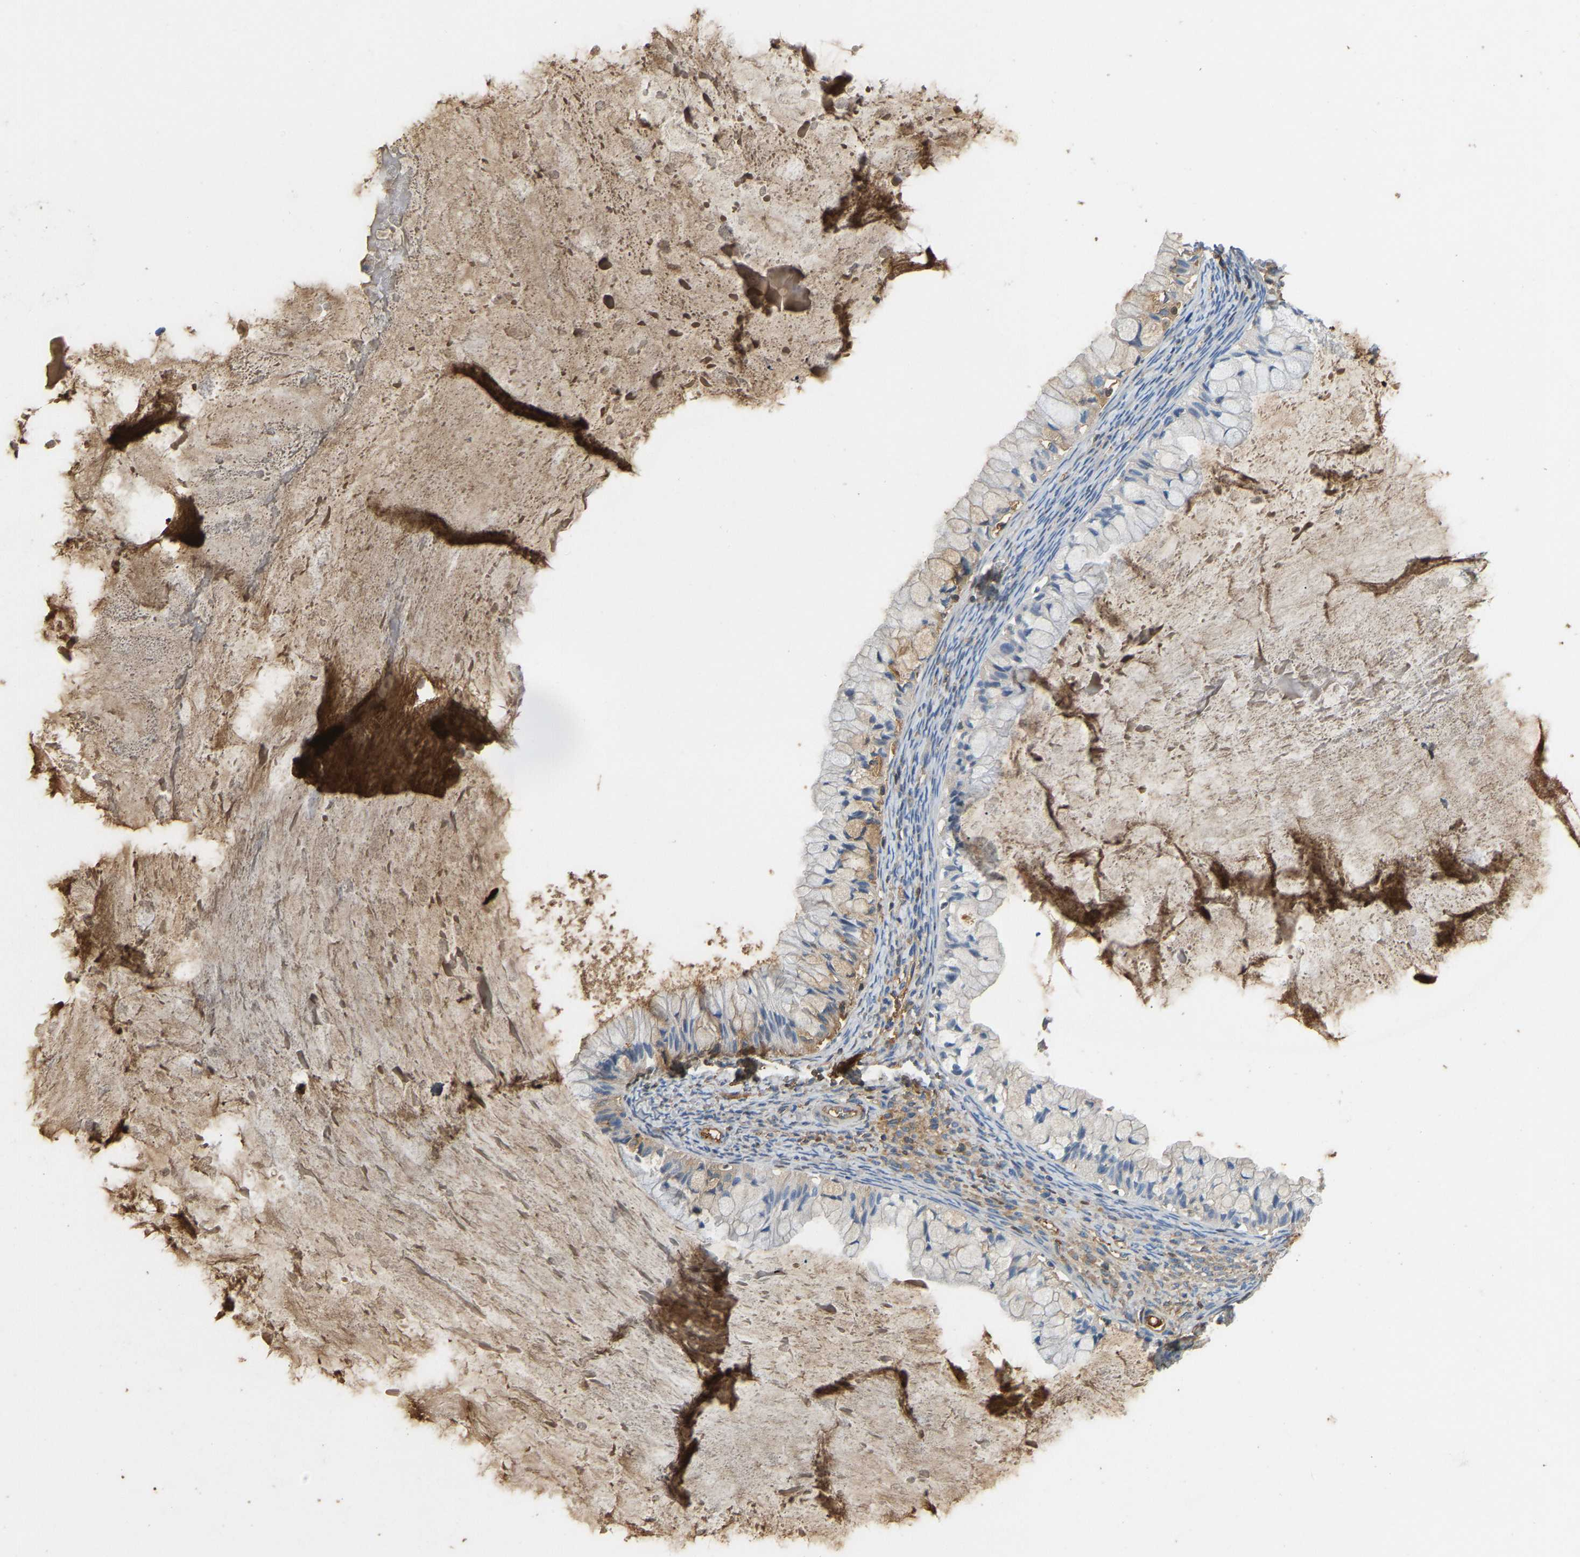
{"staining": {"intensity": "weak", "quantity": "25%-75%", "location": "cytoplasmic/membranous"}, "tissue": "ovarian cancer", "cell_type": "Tumor cells", "image_type": "cancer", "snomed": [{"axis": "morphology", "description": "Cystadenocarcinoma, mucinous, NOS"}, {"axis": "topography", "description": "Ovary"}], "caption": "Protein expression analysis of human mucinous cystadenocarcinoma (ovarian) reveals weak cytoplasmic/membranous expression in approximately 25%-75% of tumor cells.", "gene": "STC1", "patient": {"sex": "female", "age": 57}}